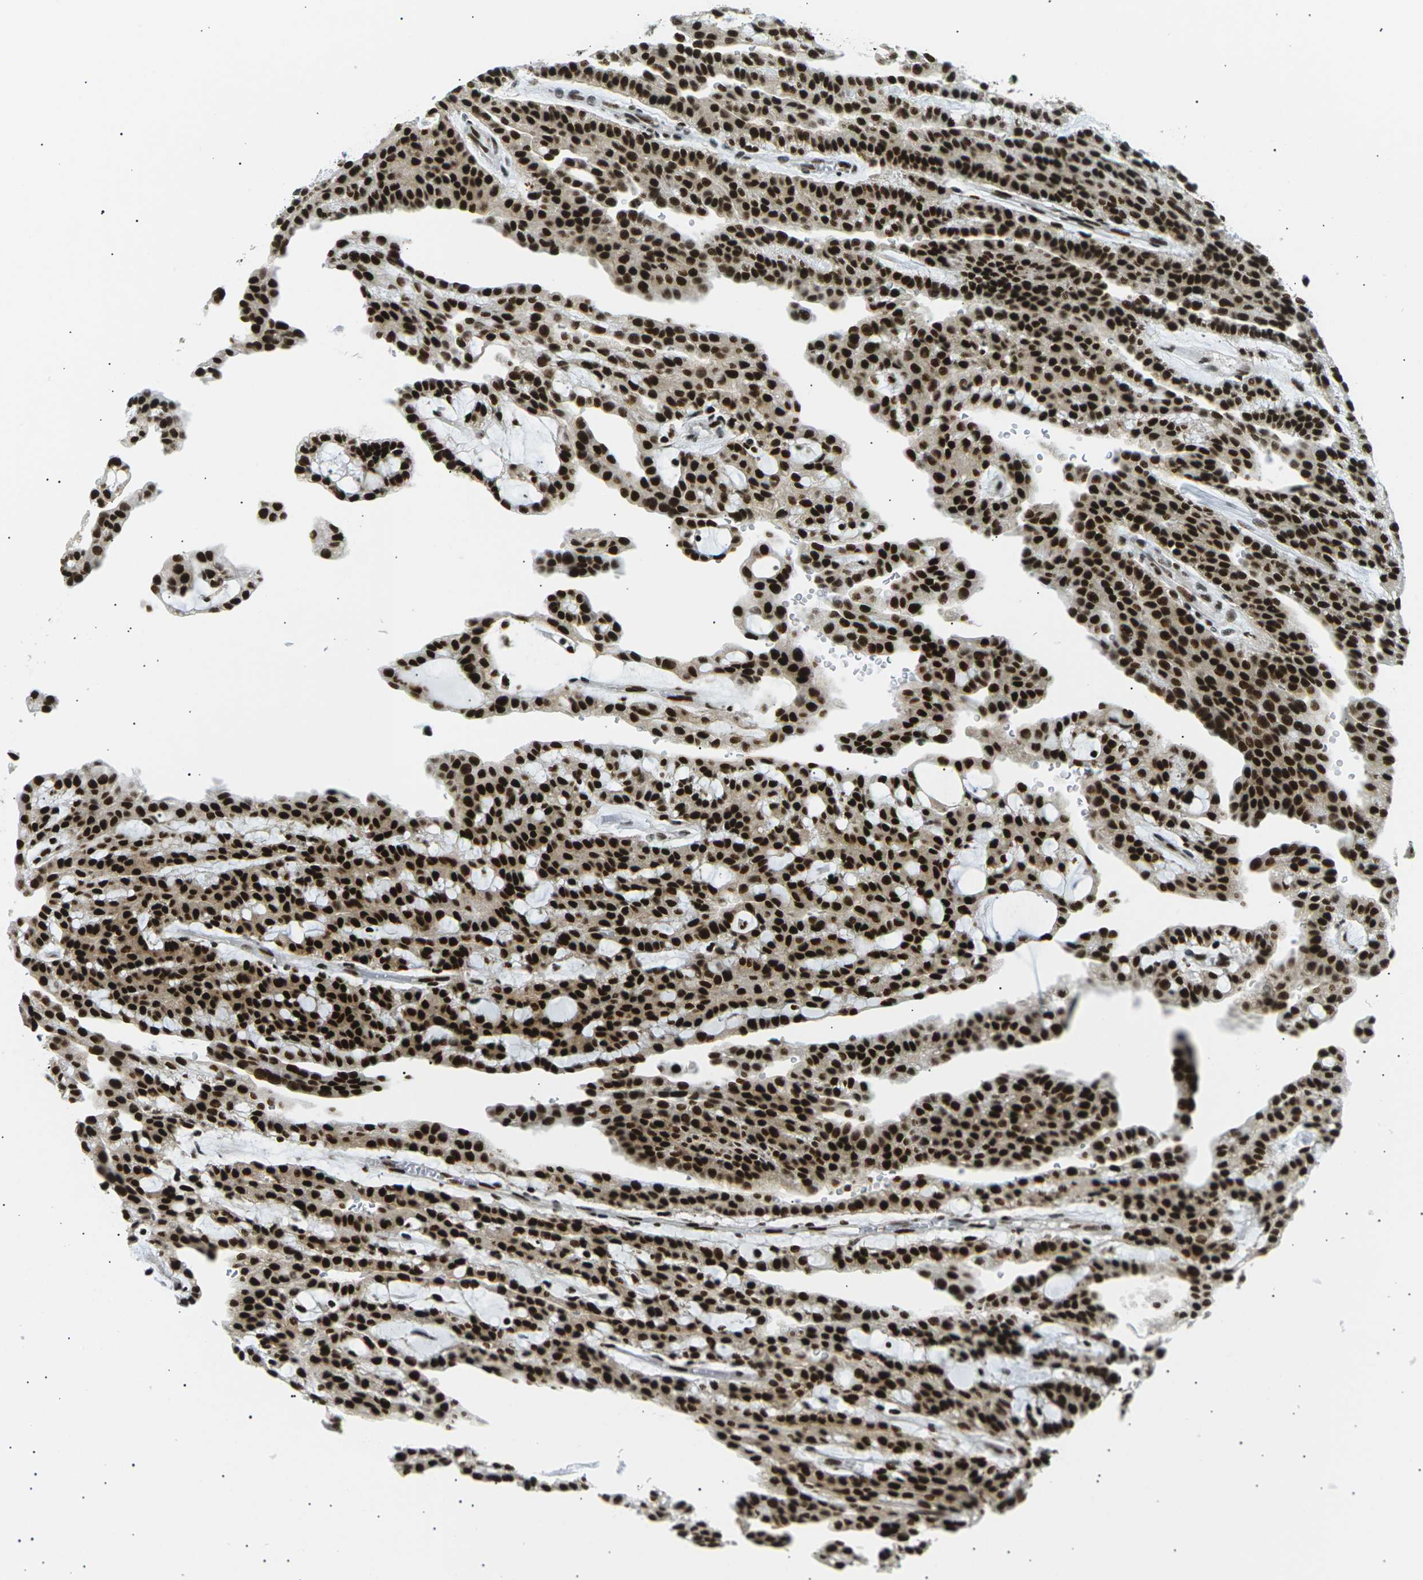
{"staining": {"intensity": "strong", "quantity": ">75%", "location": "nuclear"}, "tissue": "renal cancer", "cell_type": "Tumor cells", "image_type": "cancer", "snomed": [{"axis": "morphology", "description": "Adenocarcinoma, NOS"}, {"axis": "topography", "description": "Kidney"}], "caption": "Tumor cells display high levels of strong nuclear staining in about >75% of cells in human renal adenocarcinoma. The protein of interest is stained brown, and the nuclei are stained in blue (DAB IHC with brightfield microscopy, high magnification).", "gene": "RPA2", "patient": {"sex": "male", "age": 63}}